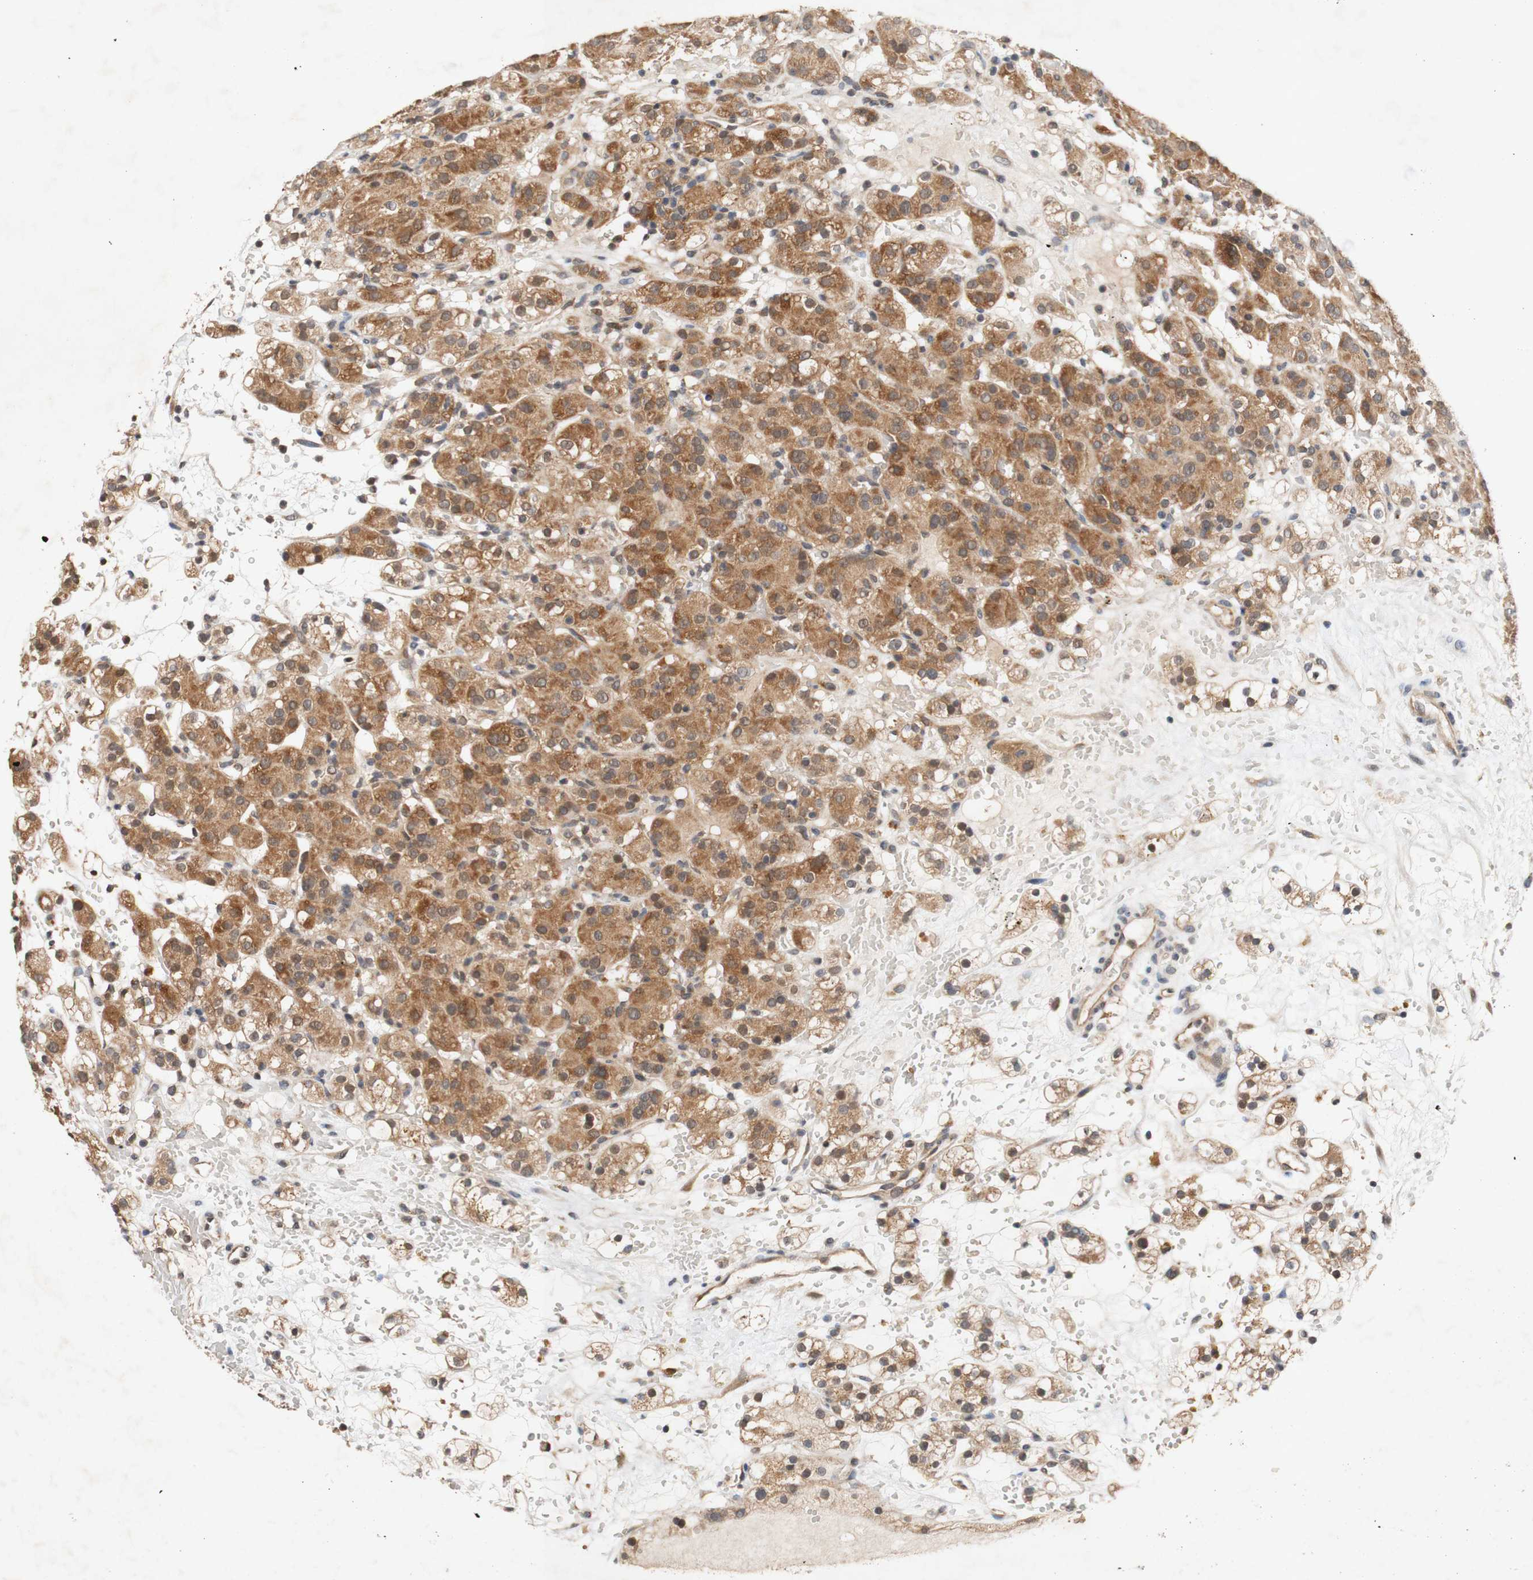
{"staining": {"intensity": "moderate", "quantity": ">75%", "location": "cytoplasmic/membranous"}, "tissue": "renal cancer", "cell_type": "Tumor cells", "image_type": "cancer", "snomed": [{"axis": "morphology", "description": "Adenocarcinoma, NOS"}, {"axis": "topography", "description": "Kidney"}], "caption": "DAB immunohistochemical staining of human renal cancer (adenocarcinoma) shows moderate cytoplasmic/membranous protein positivity in approximately >75% of tumor cells.", "gene": "PIN1", "patient": {"sex": "male", "age": 61}}